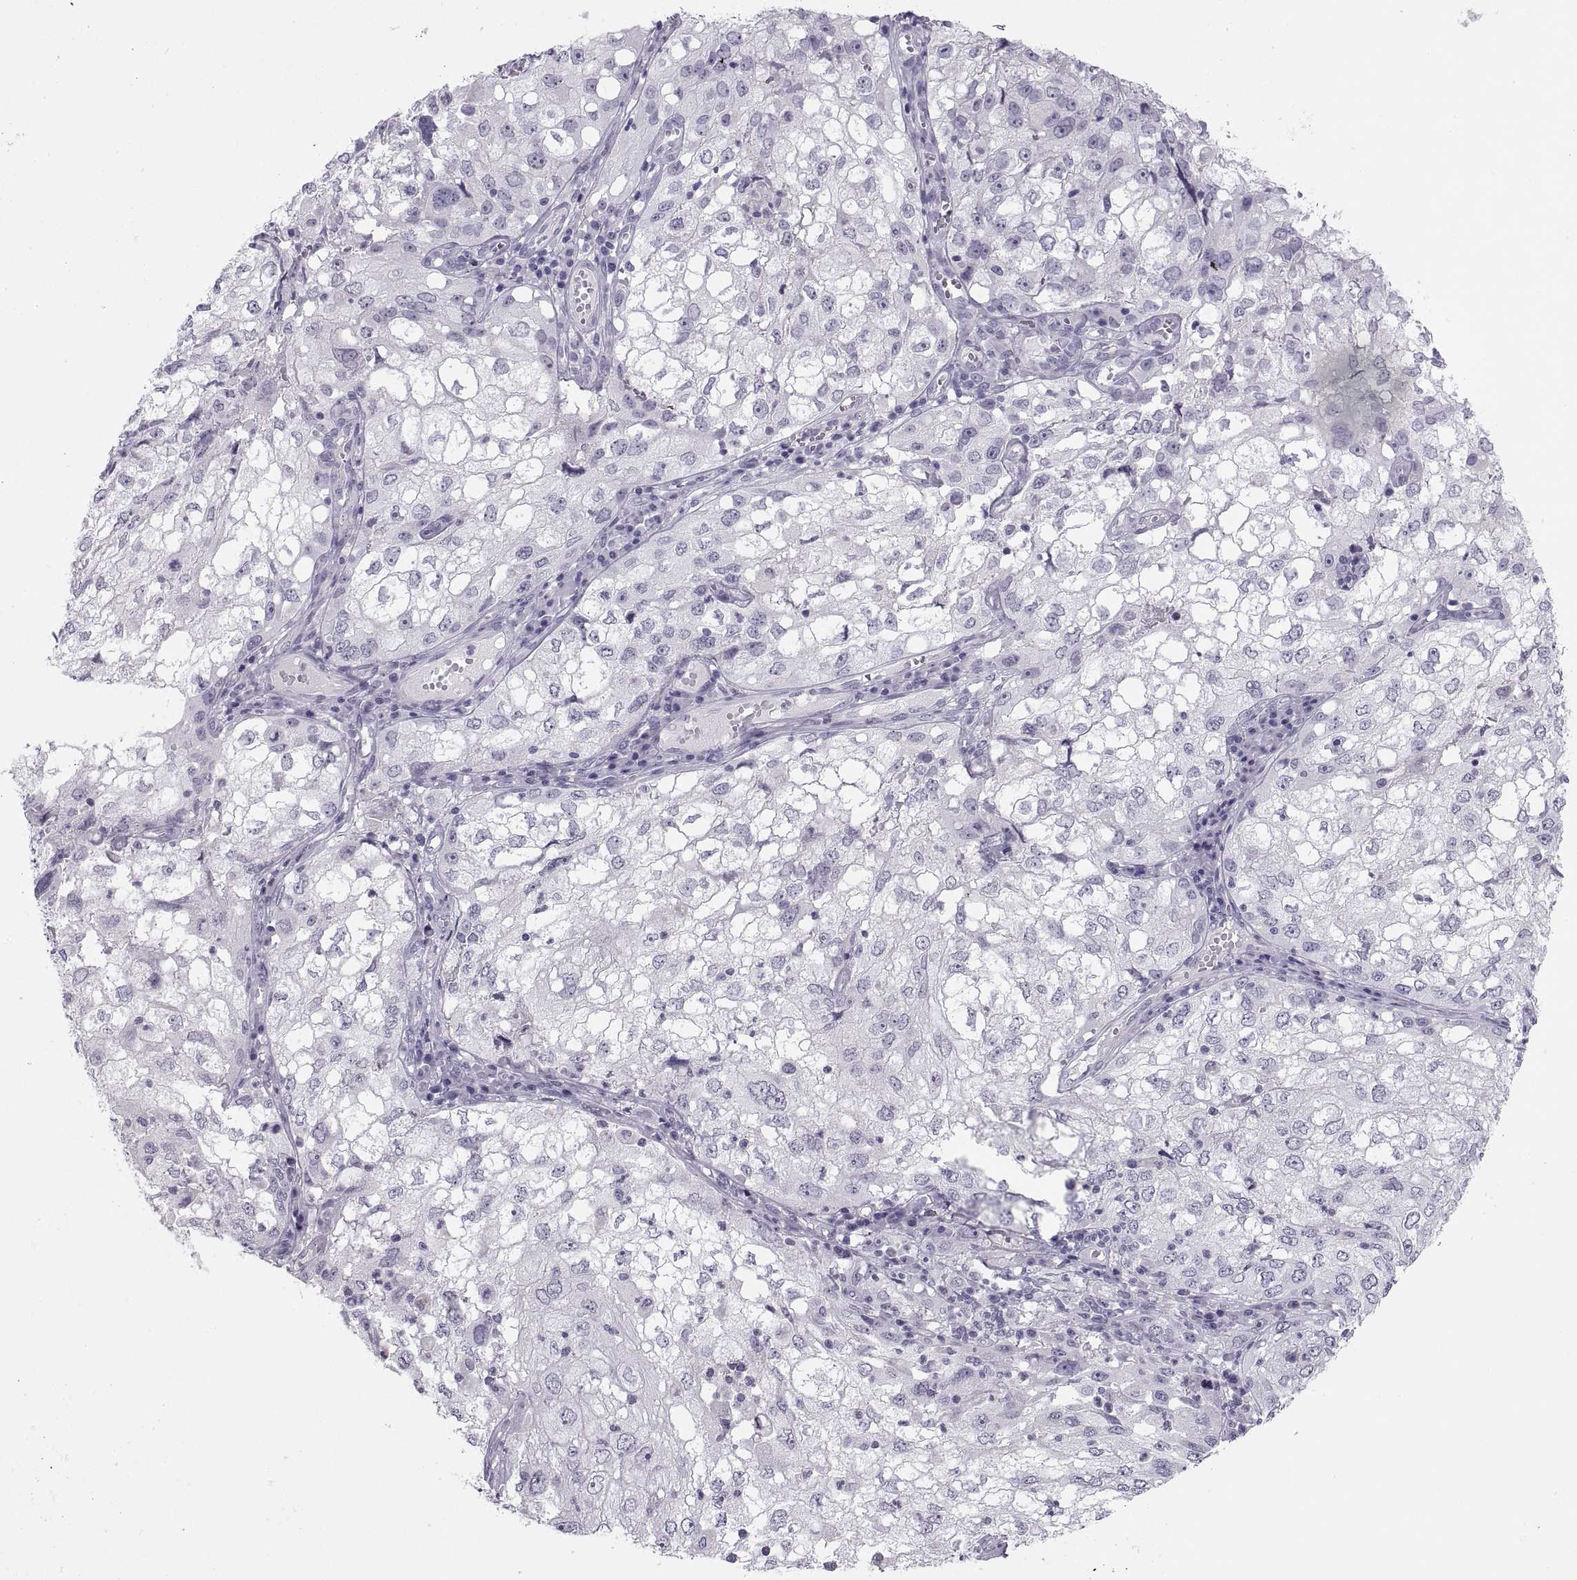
{"staining": {"intensity": "negative", "quantity": "none", "location": "none"}, "tissue": "cervical cancer", "cell_type": "Tumor cells", "image_type": "cancer", "snomed": [{"axis": "morphology", "description": "Squamous cell carcinoma, NOS"}, {"axis": "topography", "description": "Cervix"}], "caption": "Protein analysis of squamous cell carcinoma (cervical) demonstrates no significant expression in tumor cells.", "gene": "C3orf22", "patient": {"sex": "female", "age": 36}}